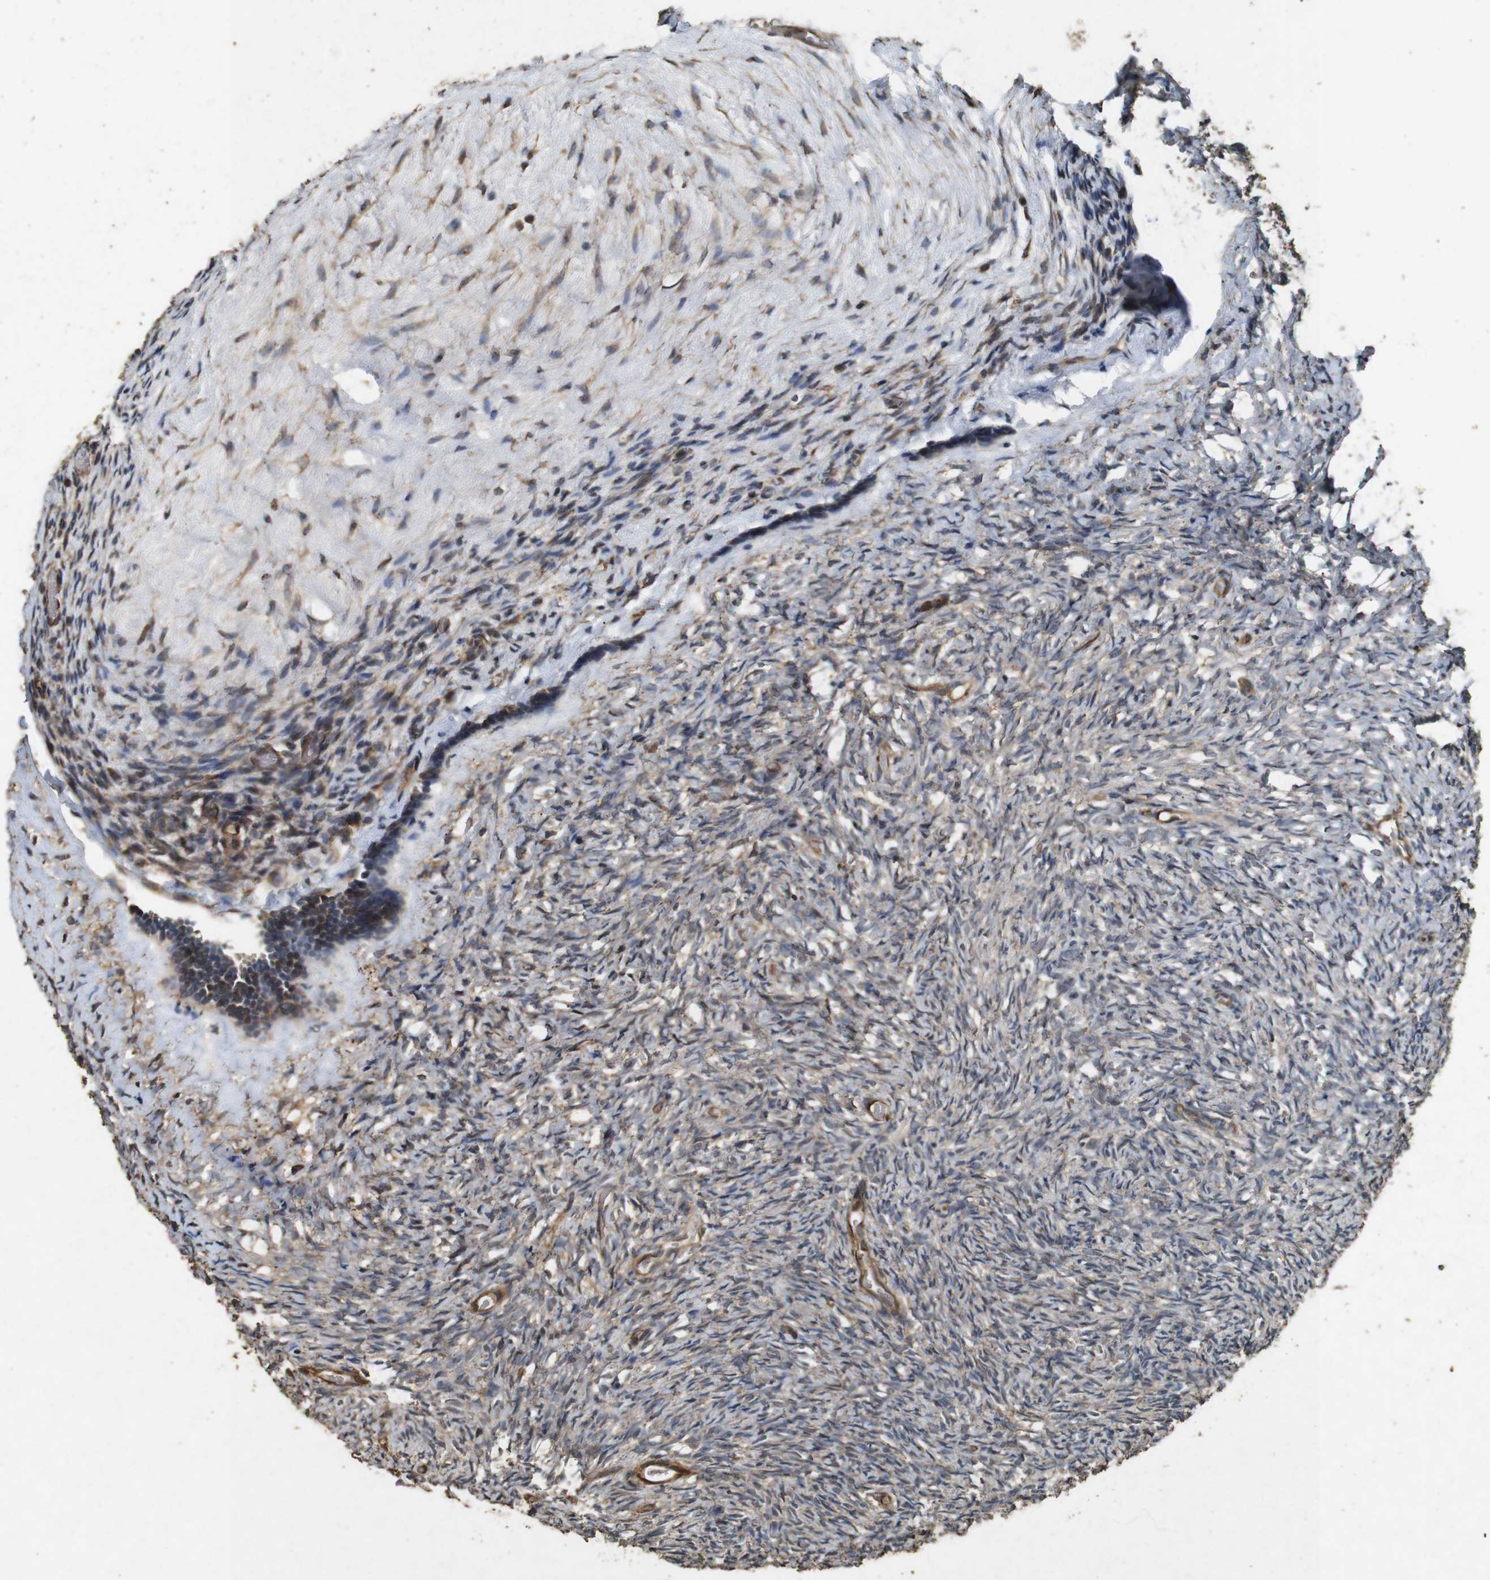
{"staining": {"intensity": "moderate", "quantity": ">75%", "location": "cytoplasmic/membranous"}, "tissue": "ovary", "cell_type": "Follicle cells", "image_type": "normal", "snomed": [{"axis": "morphology", "description": "Normal tissue, NOS"}, {"axis": "topography", "description": "Ovary"}], "caption": "A micrograph showing moderate cytoplasmic/membranous expression in about >75% of follicle cells in benign ovary, as visualized by brown immunohistochemical staining.", "gene": "CNPY4", "patient": {"sex": "female", "age": 35}}